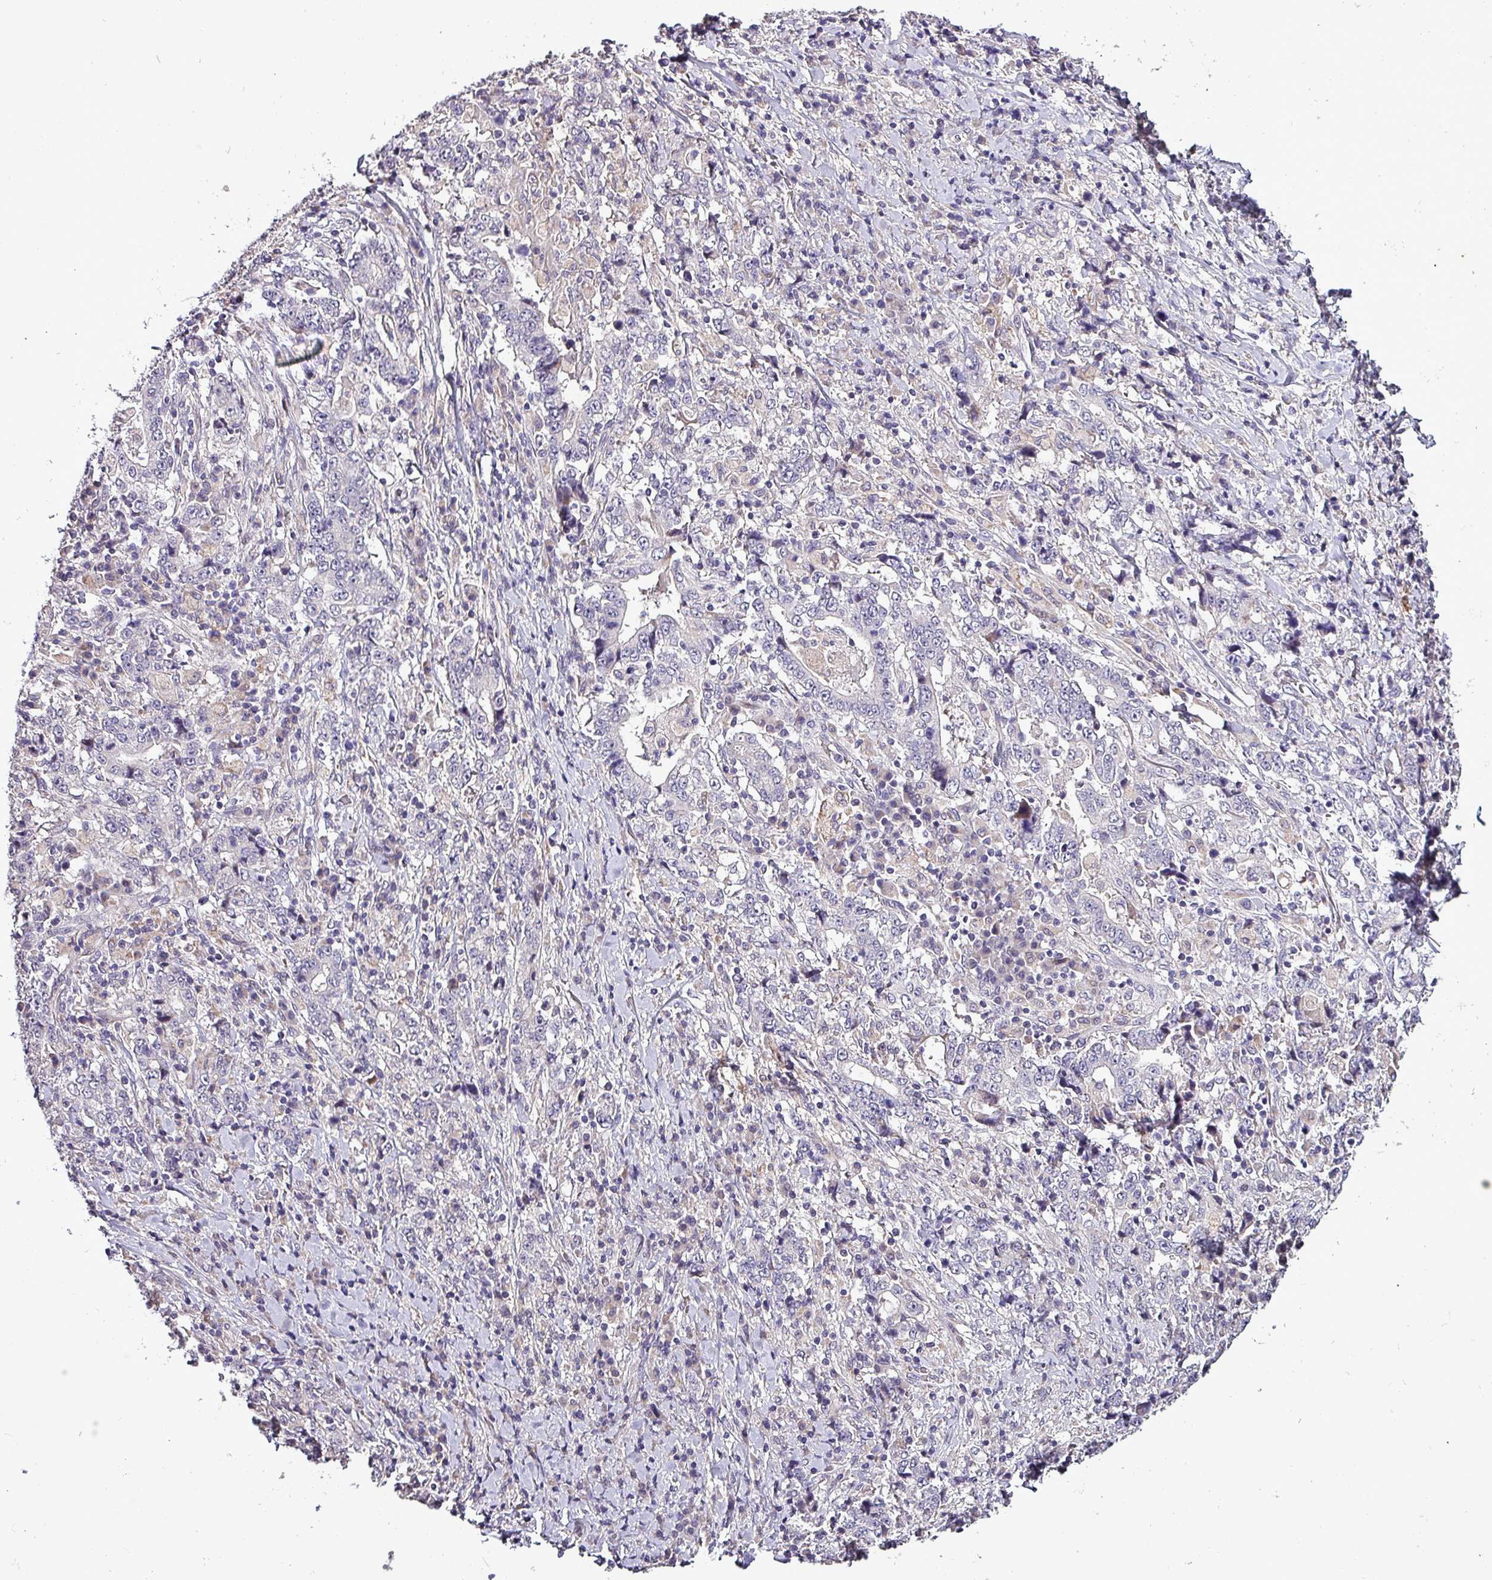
{"staining": {"intensity": "negative", "quantity": "none", "location": "none"}, "tissue": "stomach cancer", "cell_type": "Tumor cells", "image_type": "cancer", "snomed": [{"axis": "morphology", "description": "Normal tissue, NOS"}, {"axis": "morphology", "description": "Adenocarcinoma, NOS"}, {"axis": "topography", "description": "Stomach, upper"}, {"axis": "topography", "description": "Stomach"}], "caption": "Tumor cells show no significant staining in adenocarcinoma (stomach).", "gene": "GRAPL", "patient": {"sex": "male", "age": 59}}